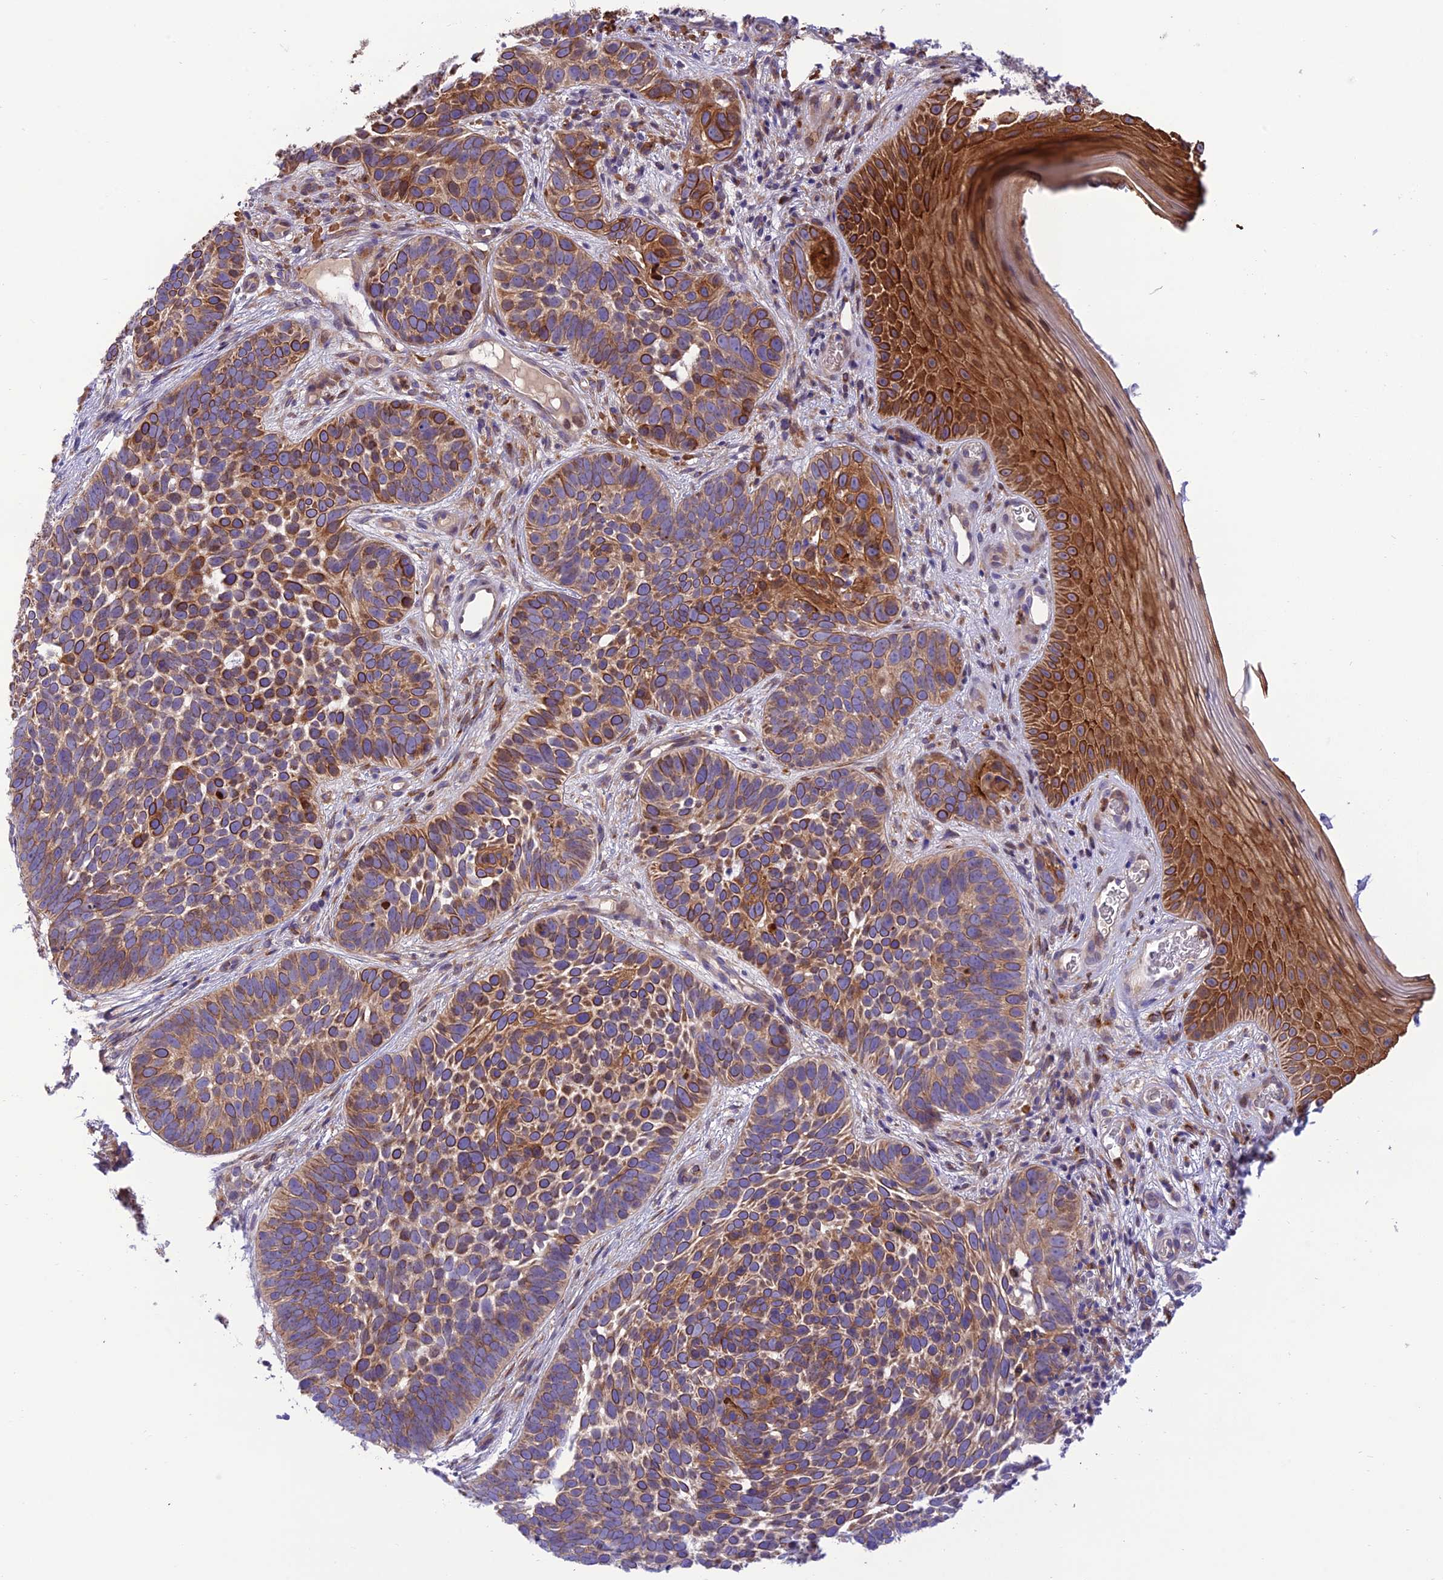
{"staining": {"intensity": "moderate", "quantity": ">75%", "location": "cytoplasmic/membranous"}, "tissue": "skin cancer", "cell_type": "Tumor cells", "image_type": "cancer", "snomed": [{"axis": "morphology", "description": "Basal cell carcinoma"}, {"axis": "topography", "description": "Skin"}], "caption": "An image of human skin cancer (basal cell carcinoma) stained for a protein reveals moderate cytoplasmic/membranous brown staining in tumor cells.", "gene": "JMY", "patient": {"sex": "male", "age": 89}}